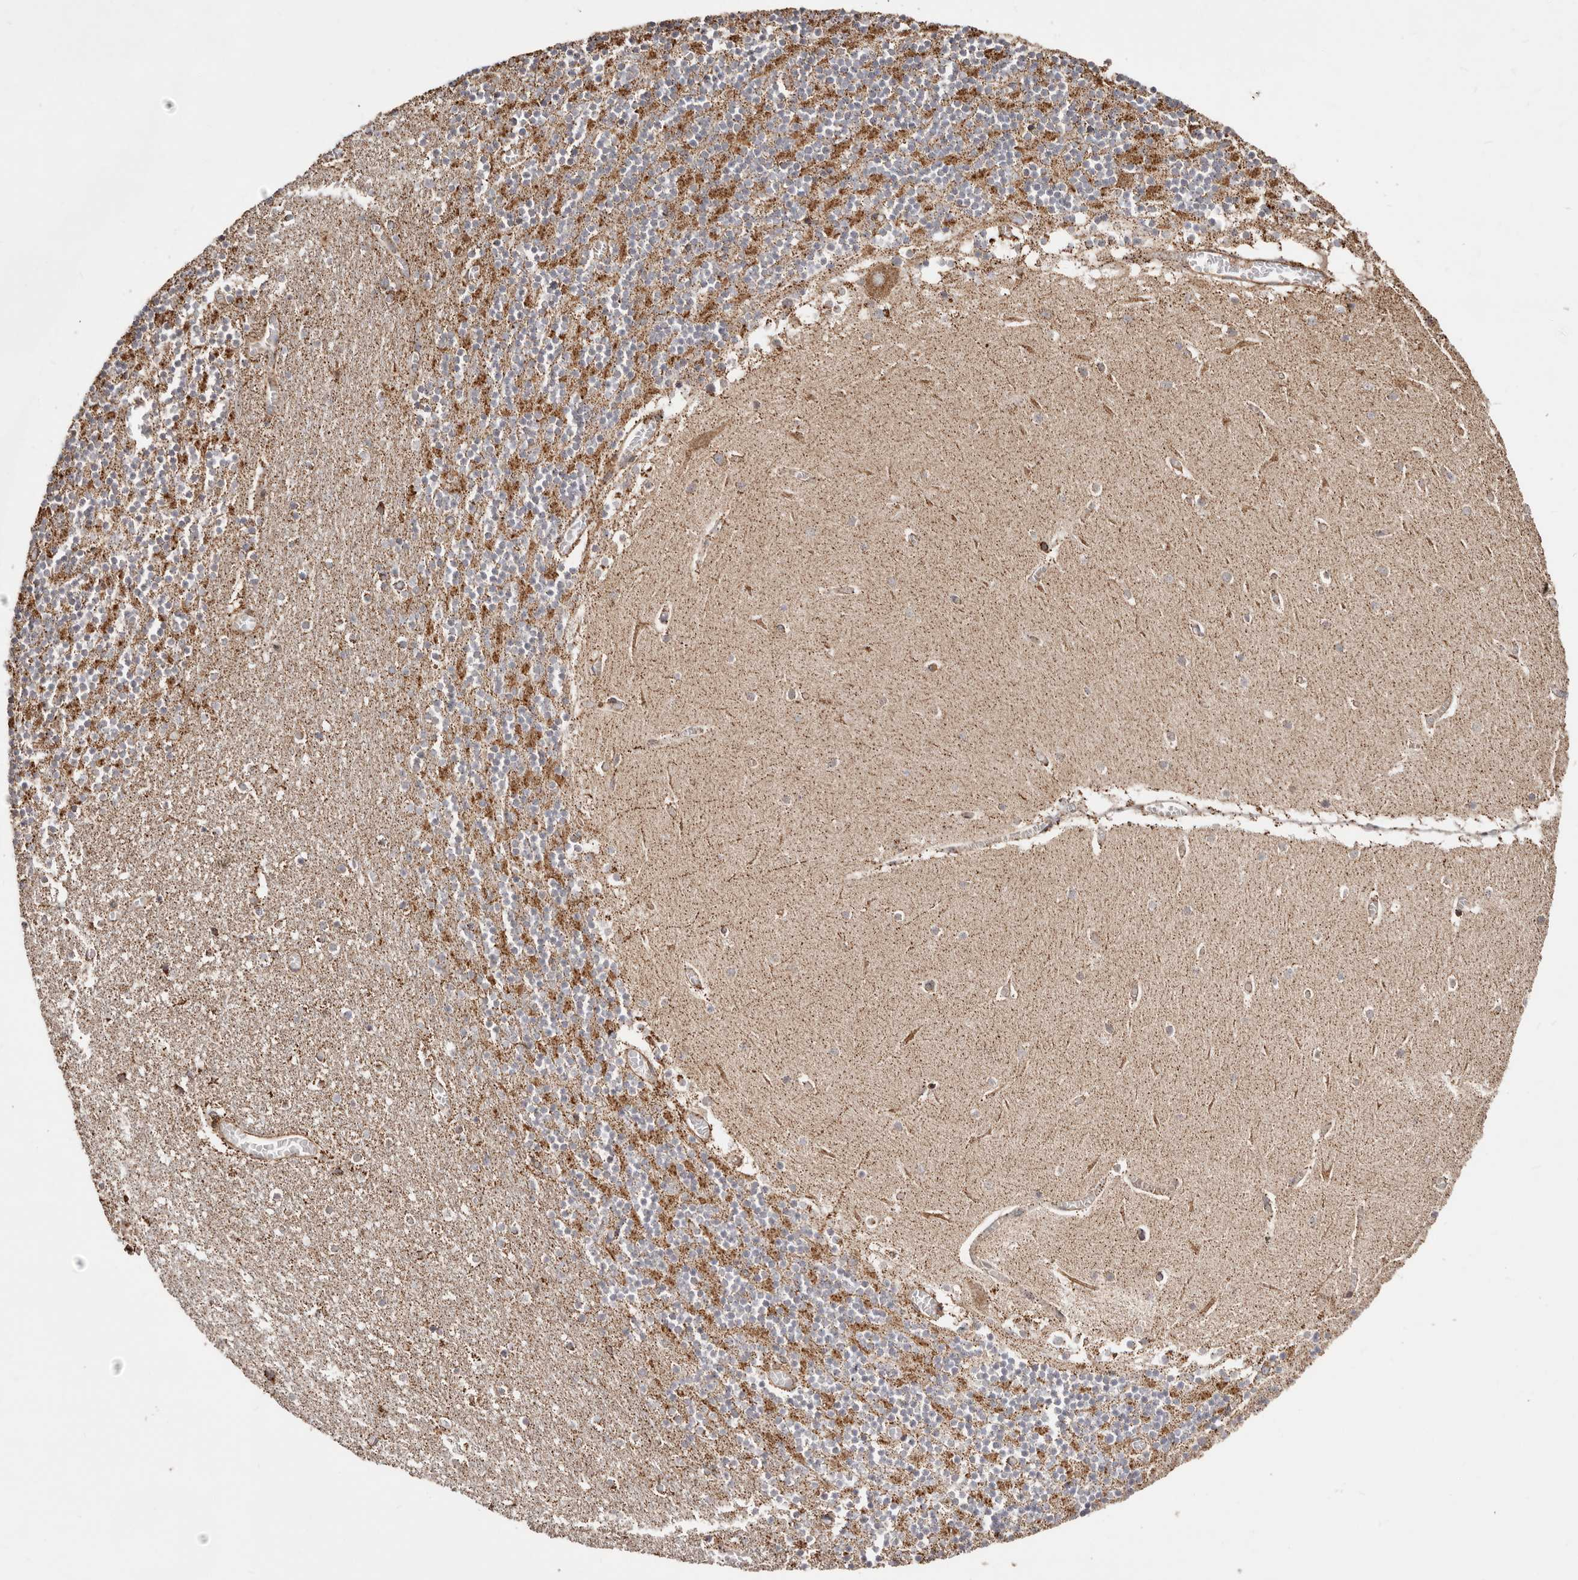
{"staining": {"intensity": "weak", "quantity": "25%-75%", "location": "cytoplasmic/membranous"}, "tissue": "cerebellum", "cell_type": "Cells in granular layer", "image_type": "normal", "snomed": [{"axis": "morphology", "description": "Normal tissue, NOS"}, {"axis": "topography", "description": "Cerebellum"}], "caption": "Protein positivity by IHC shows weak cytoplasmic/membranous staining in about 25%-75% of cells in granular layer in unremarkable cerebellum. (DAB IHC, brown staining for protein, blue staining for nuclei).", "gene": "PRKACB", "patient": {"sex": "female", "age": 28}}